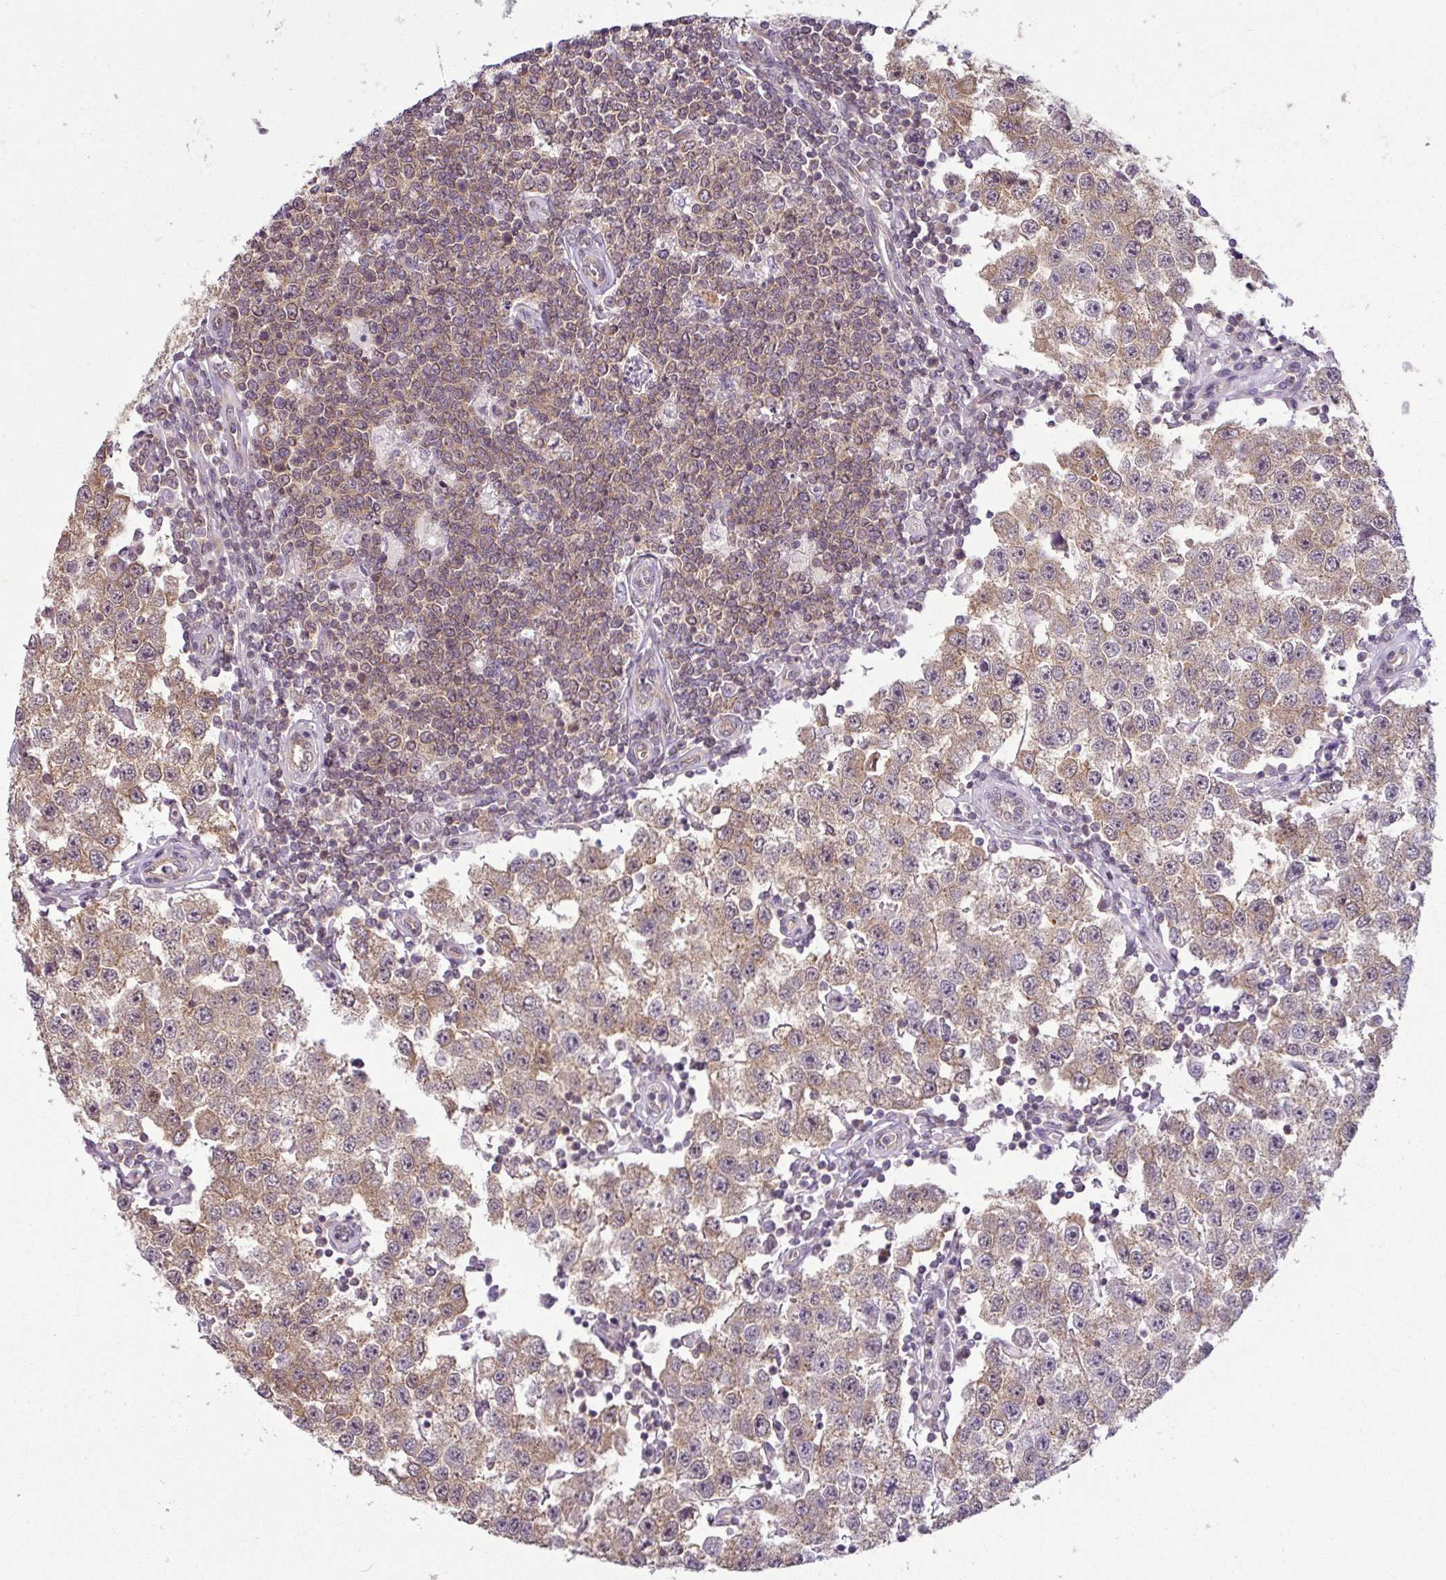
{"staining": {"intensity": "weak", "quantity": ">75%", "location": "cytoplasmic/membranous"}, "tissue": "testis cancer", "cell_type": "Tumor cells", "image_type": "cancer", "snomed": [{"axis": "morphology", "description": "Seminoma, NOS"}, {"axis": "topography", "description": "Testis"}], "caption": "Protein staining of testis cancer (seminoma) tissue demonstrates weak cytoplasmic/membranous expression in about >75% of tumor cells.", "gene": "DERPC", "patient": {"sex": "male", "age": 34}}